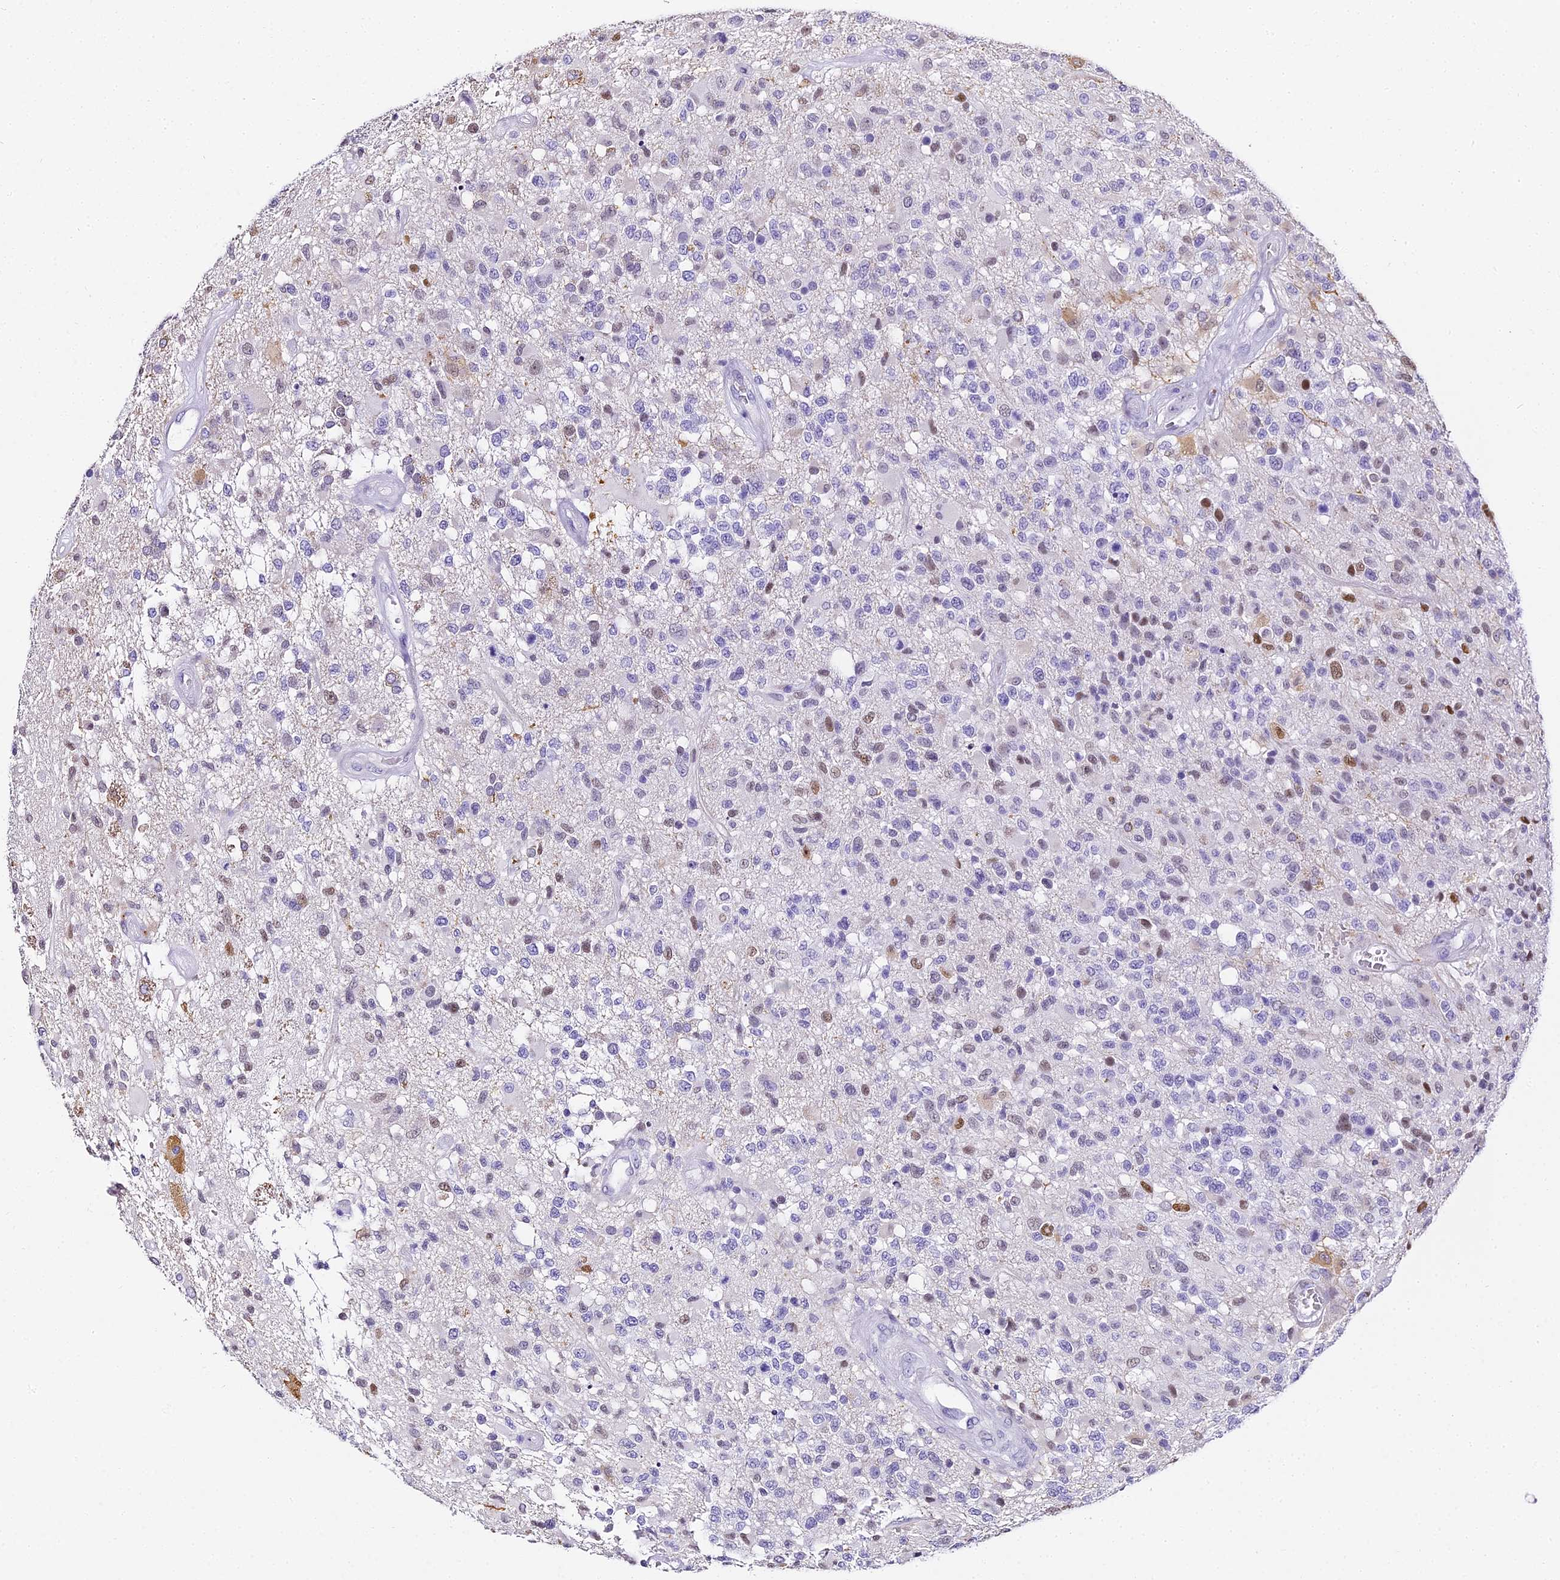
{"staining": {"intensity": "negative", "quantity": "none", "location": "none"}, "tissue": "glioma", "cell_type": "Tumor cells", "image_type": "cancer", "snomed": [{"axis": "morphology", "description": "Glioma, malignant, High grade"}, {"axis": "morphology", "description": "Glioblastoma, NOS"}, {"axis": "topography", "description": "Brain"}], "caption": "Protein analysis of glioblastoma demonstrates no significant positivity in tumor cells. (Stains: DAB (3,3'-diaminobenzidine) IHC with hematoxylin counter stain, Microscopy: brightfield microscopy at high magnification).", "gene": "ABHD14A-ACY1", "patient": {"sex": "male", "age": 60}}